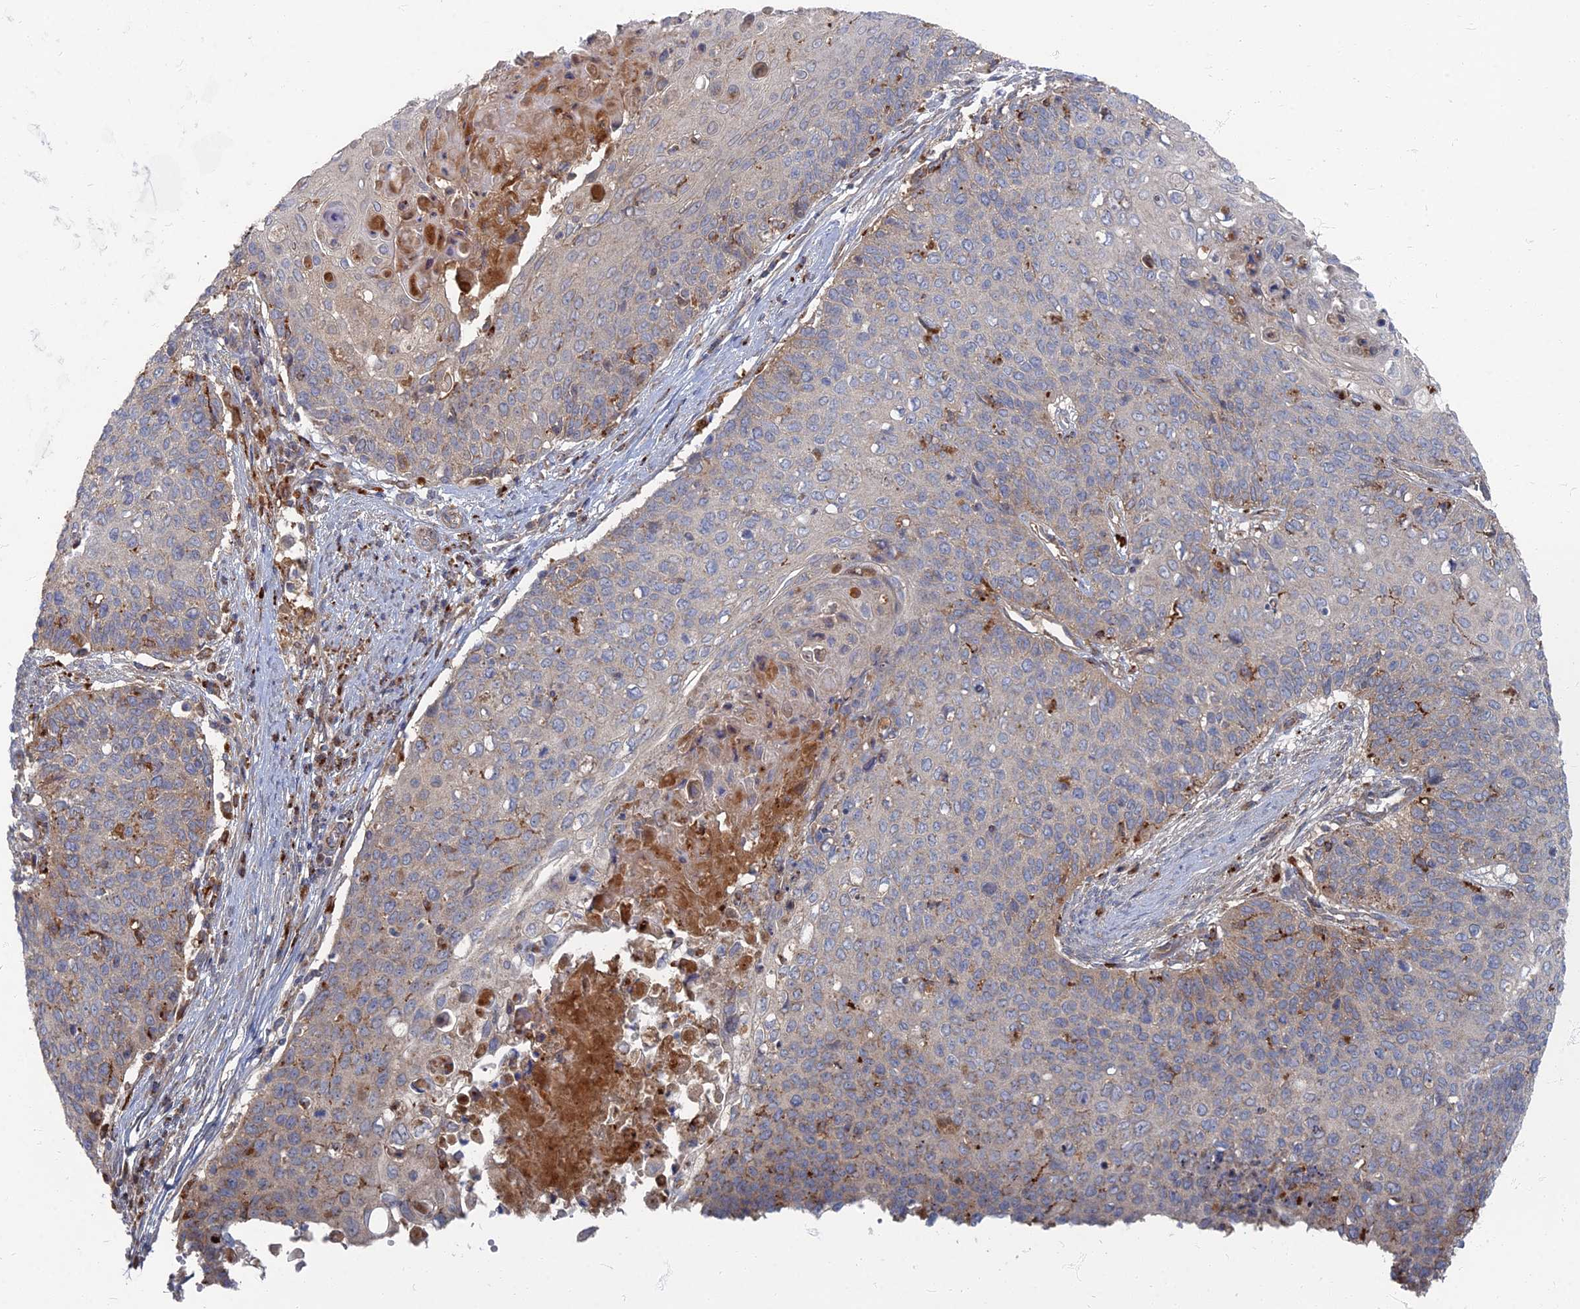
{"staining": {"intensity": "negative", "quantity": "none", "location": "none"}, "tissue": "cervical cancer", "cell_type": "Tumor cells", "image_type": "cancer", "snomed": [{"axis": "morphology", "description": "Squamous cell carcinoma, NOS"}, {"axis": "topography", "description": "Cervix"}], "caption": "The image reveals no staining of tumor cells in cervical cancer.", "gene": "PPCDC", "patient": {"sex": "female", "age": 39}}